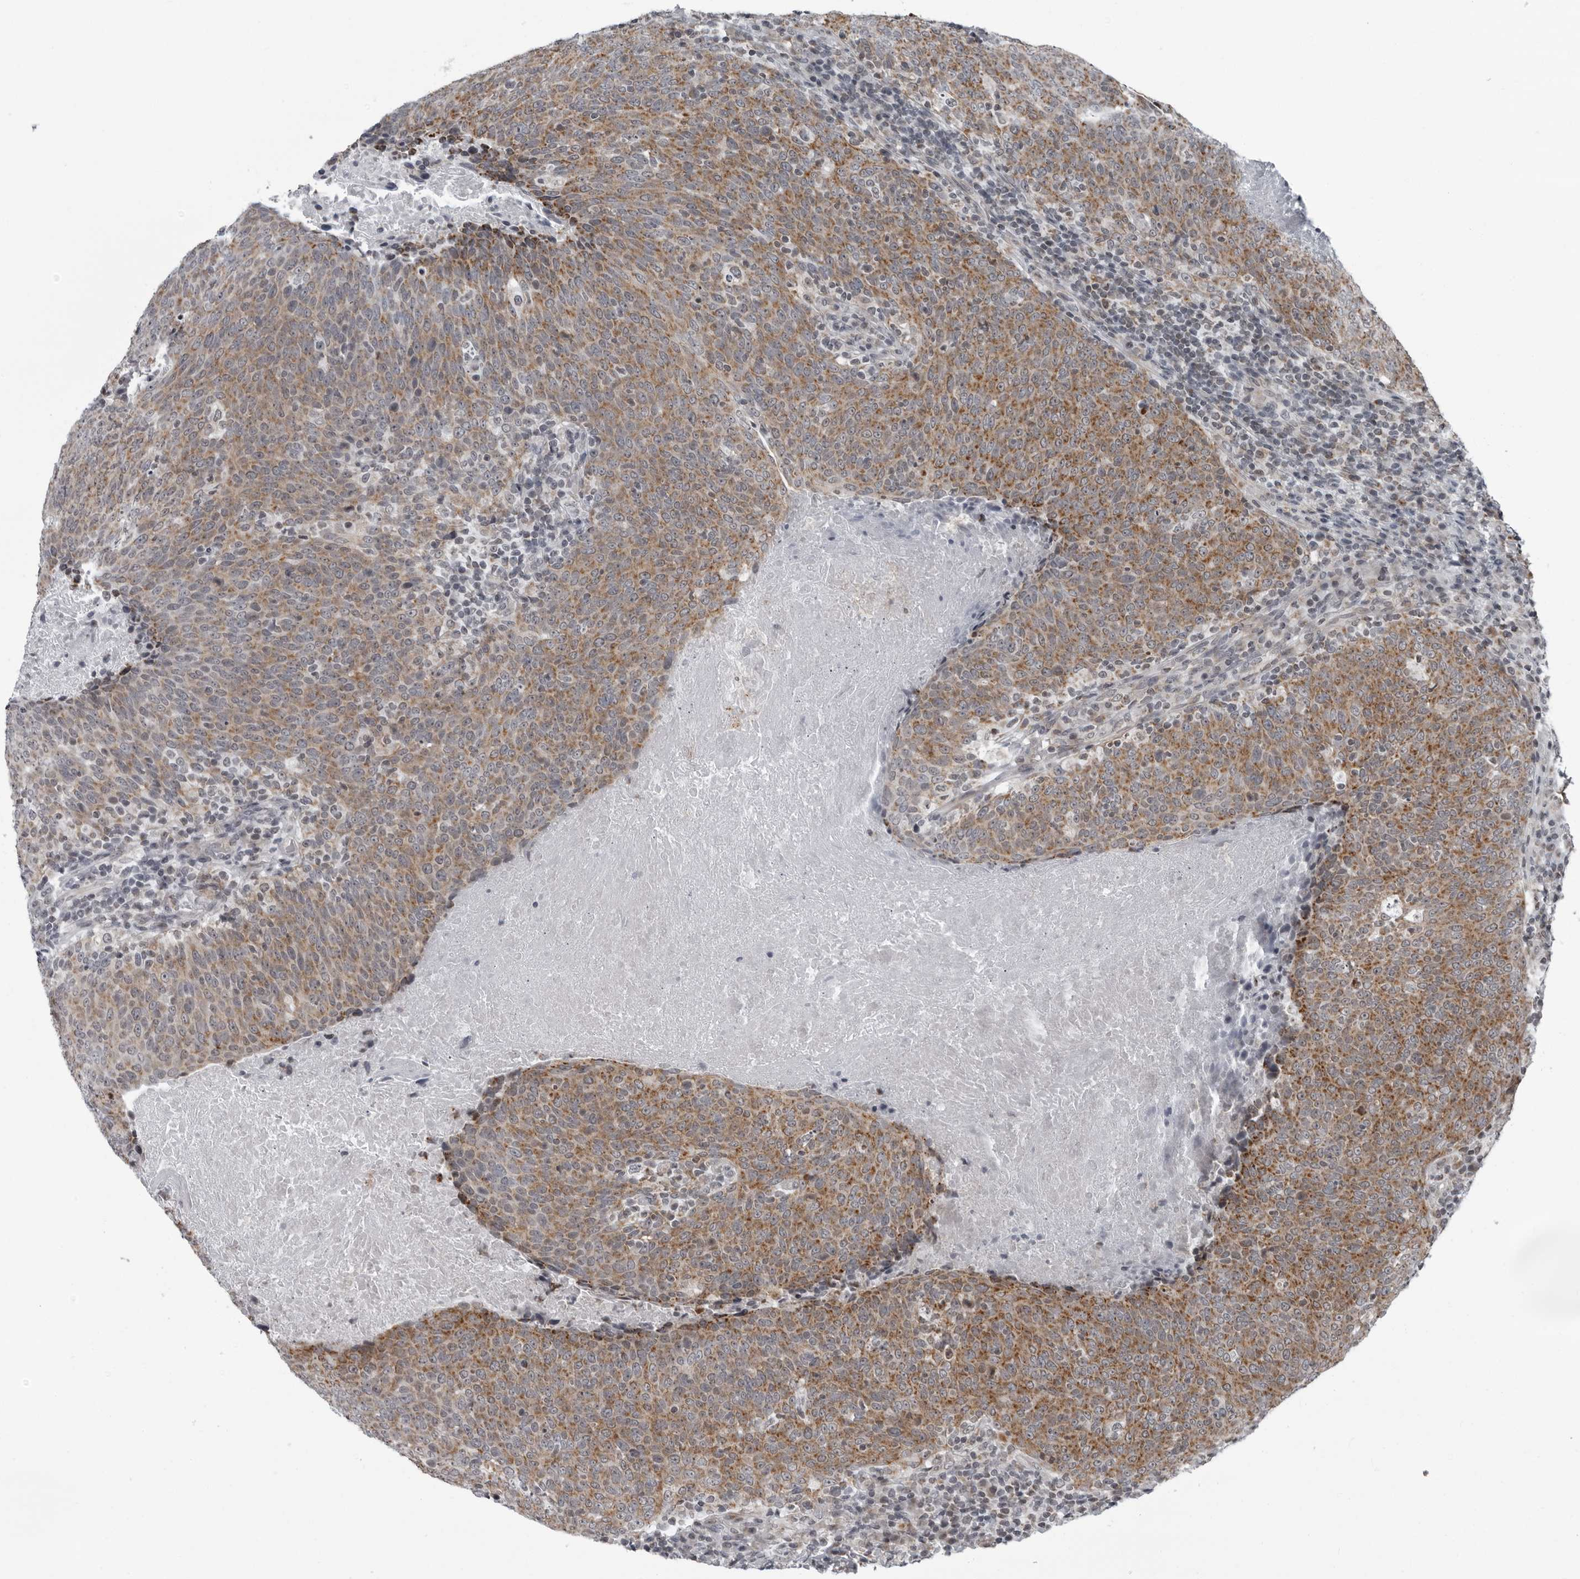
{"staining": {"intensity": "moderate", "quantity": ">75%", "location": "cytoplasmic/membranous"}, "tissue": "head and neck cancer", "cell_type": "Tumor cells", "image_type": "cancer", "snomed": [{"axis": "morphology", "description": "Squamous cell carcinoma, NOS"}, {"axis": "morphology", "description": "Squamous cell carcinoma, metastatic, NOS"}, {"axis": "topography", "description": "Lymph node"}, {"axis": "topography", "description": "Head-Neck"}], "caption": "Protein staining demonstrates moderate cytoplasmic/membranous expression in approximately >75% of tumor cells in head and neck cancer (metastatic squamous cell carcinoma). (DAB = brown stain, brightfield microscopy at high magnification).", "gene": "RTCA", "patient": {"sex": "male", "age": 62}}